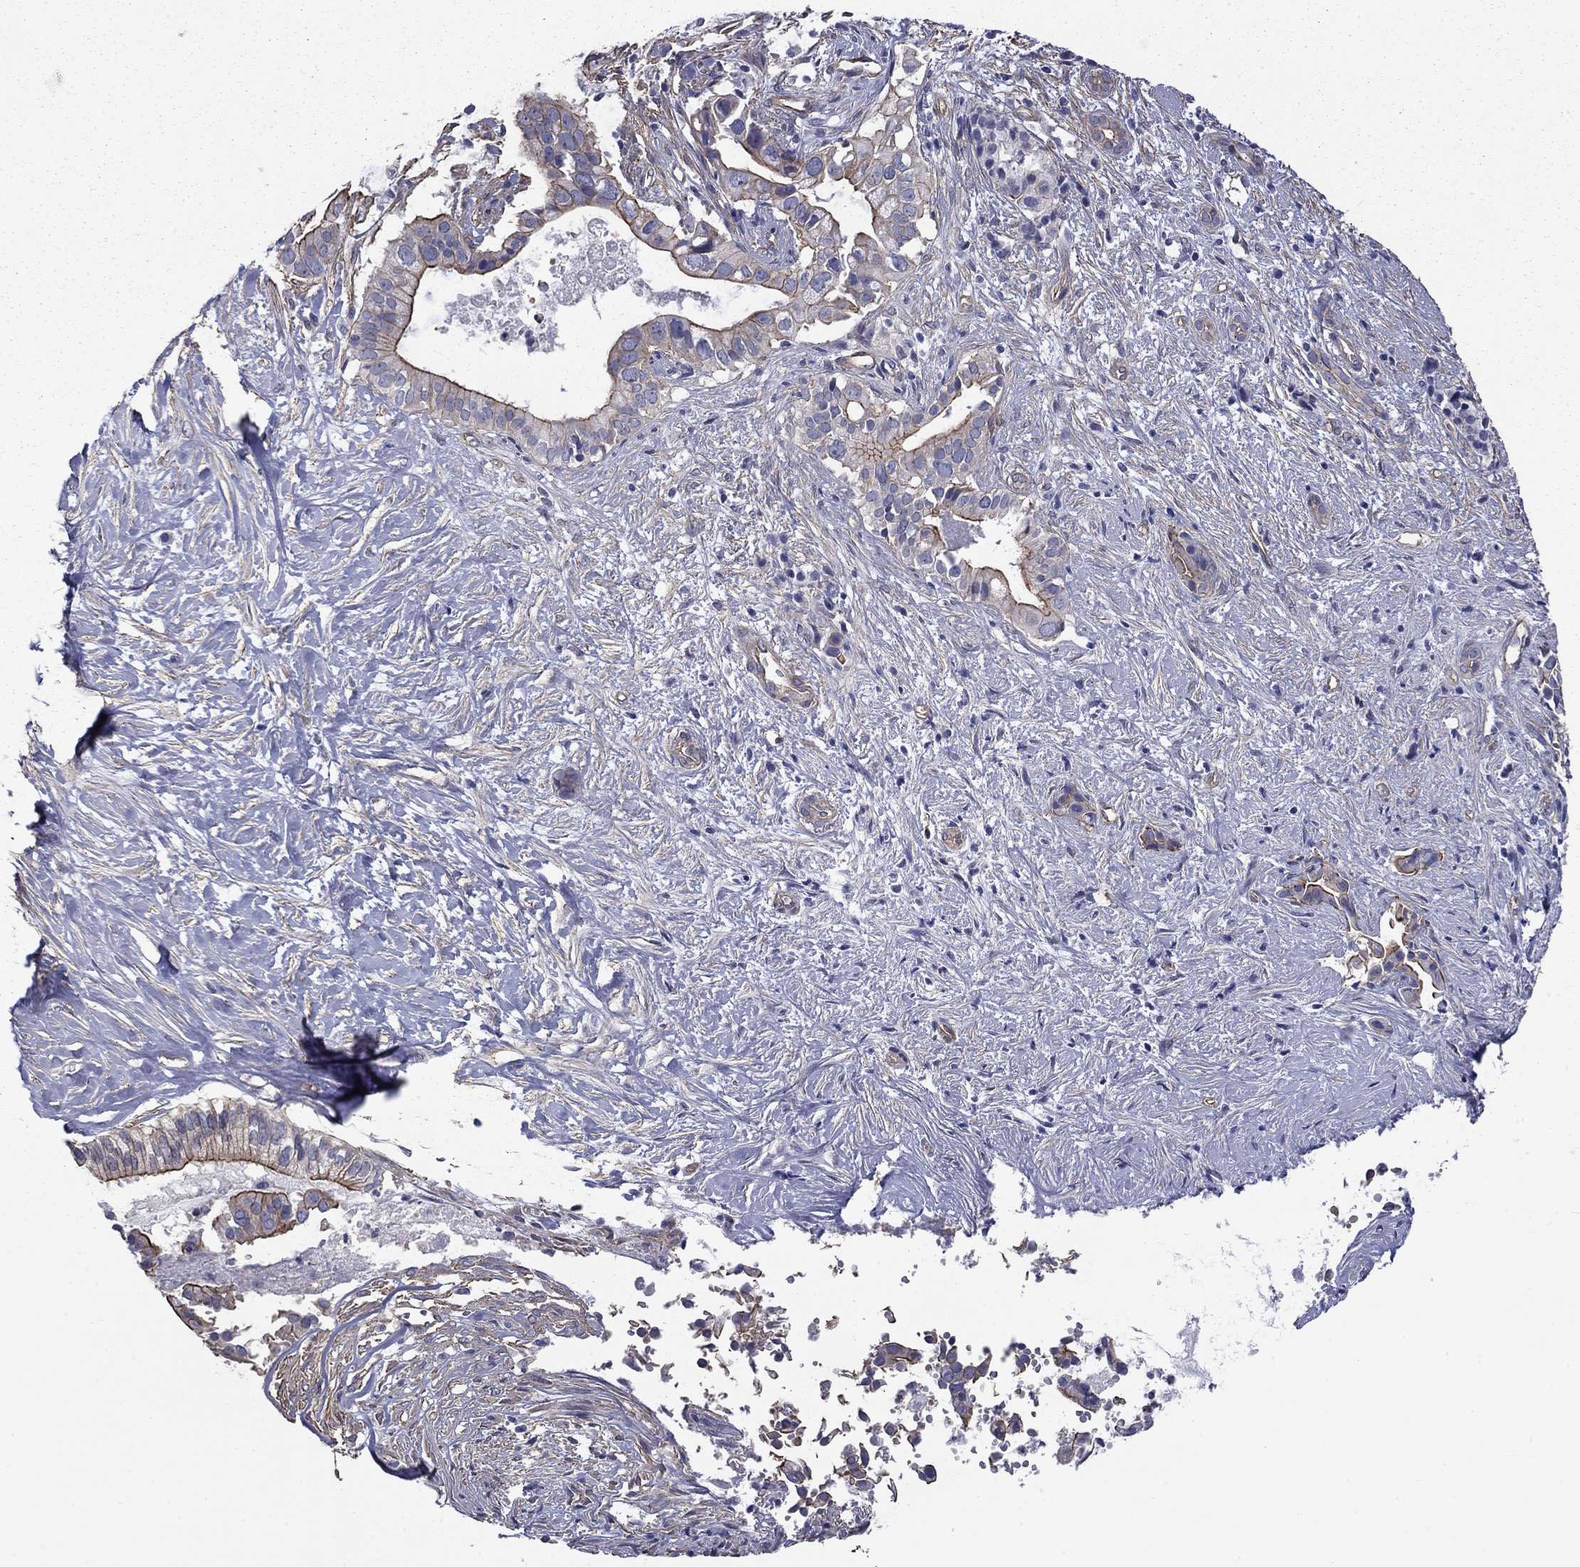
{"staining": {"intensity": "strong", "quantity": "25%-75%", "location": "cytoplasmic/membranous"}, "tissue": "pancreatic cancer", "cell_type": "Tumor cells", "image_type": "cancer", "snomed": [{"axis": "morphology", "description": "Adenocarcinoma, NOS"}, {"axis": "topography", "description": "Pancreas"}], "caption": "Adenocarcinoma (pancreatic) stained for a protein (brown) reveals strong cytoplasmic/membranous positive expression in about 25%-75% of tumor cells.", "gene": "TCHH", "patient": {"sex": "male", "age": 61}}